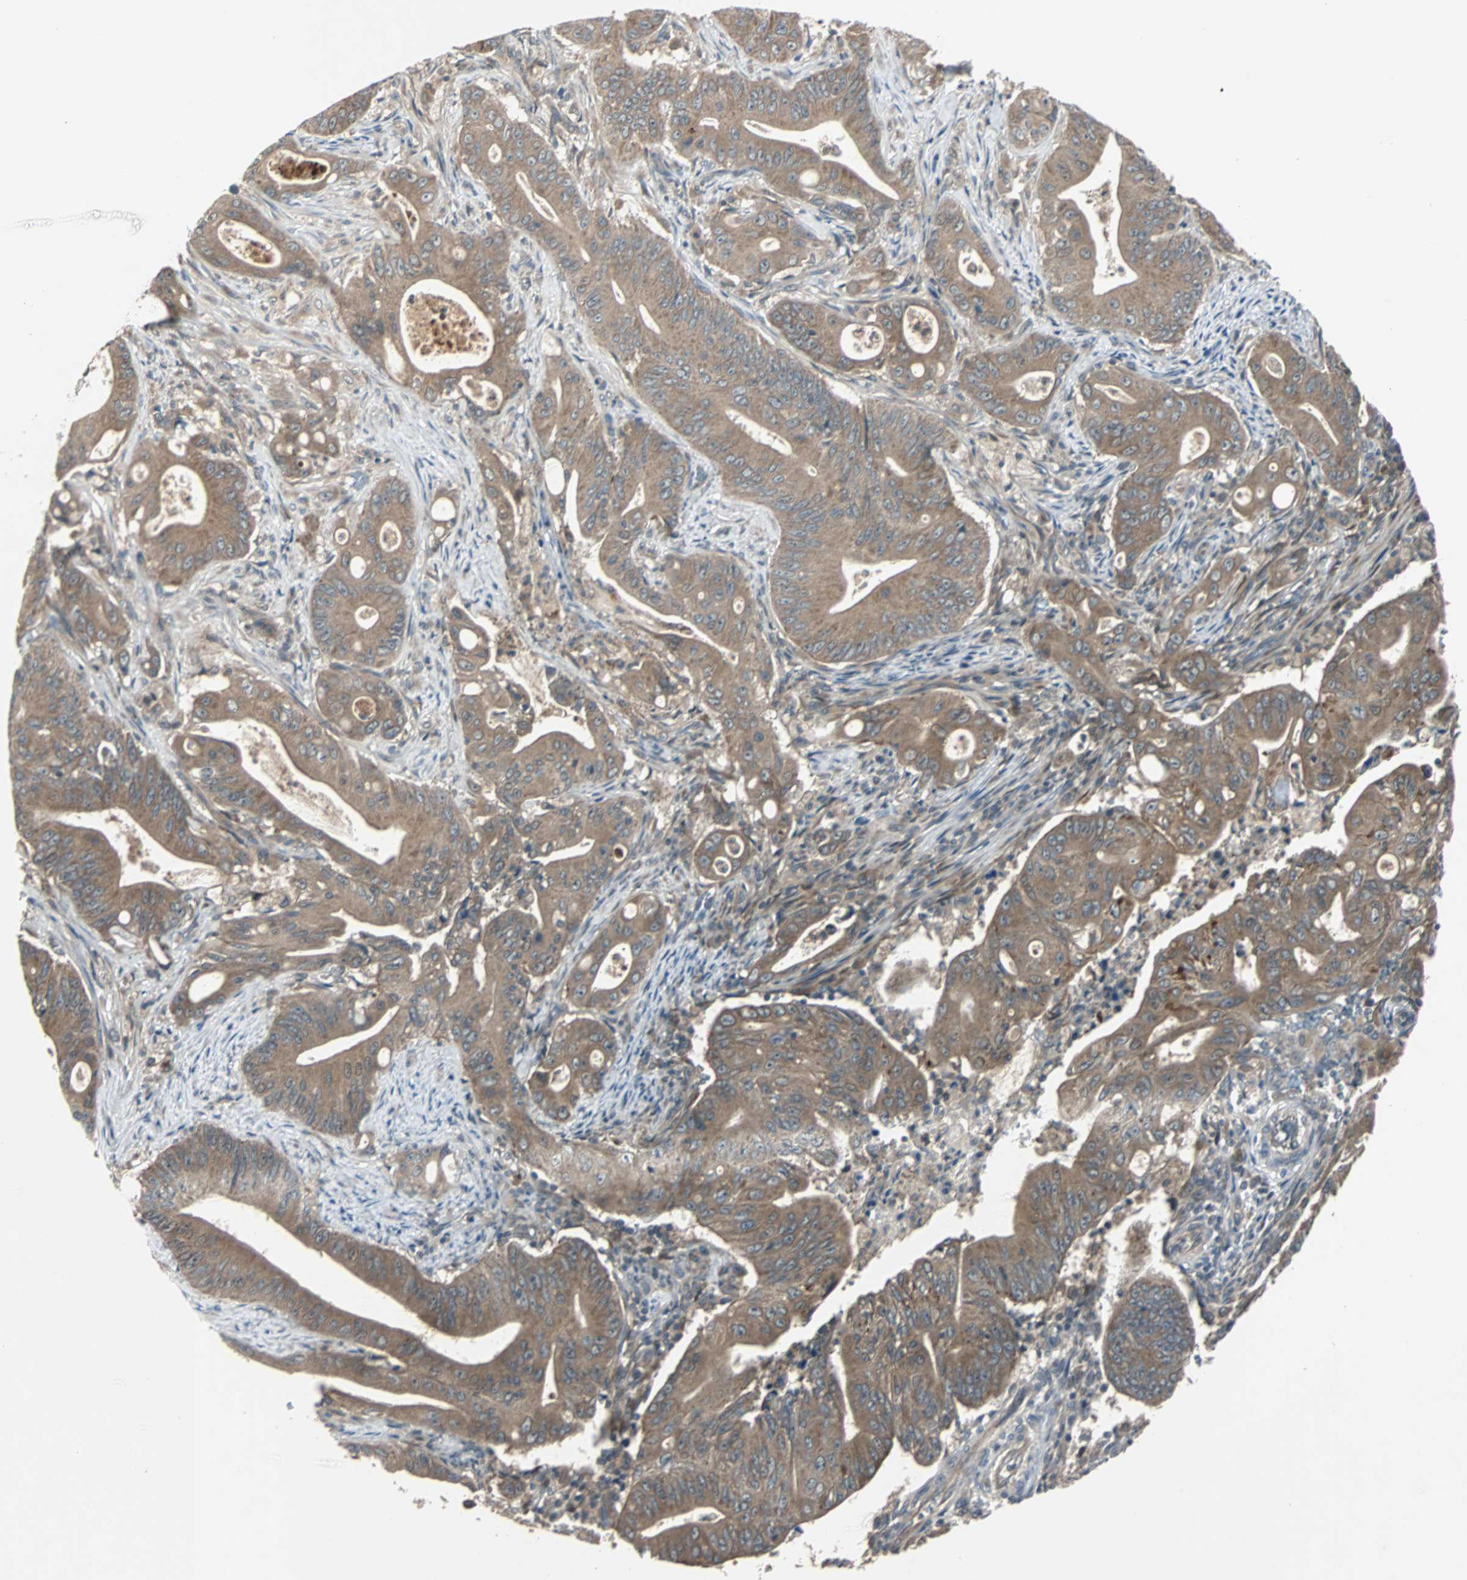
{"staining": {"intensity": "moderate", "quantity": ">75%", "location": "cytoplasmic/membranous"}, "tissue": "pancreatic cancer", "cell_type": "Tumor cells", "image_type": "cancer", "snomed": [{"axis": "morphology", "description": "Normal tissue, NOS"}, {"axis": "topography", "description": "Lymph node"}], "caption": "An image of human pancreatic cancer stained for a protein exhibits moderate cytoplasmic/membranous brown staining in tumor cells. Using DAB (3,3'-diaminobenzidine) (brown) and hematoxylin (blue) stains, captured at high magnification using brightfield microscopy.", "gene": "ARF1", "patient": {"sex": "male", "age": 62}}